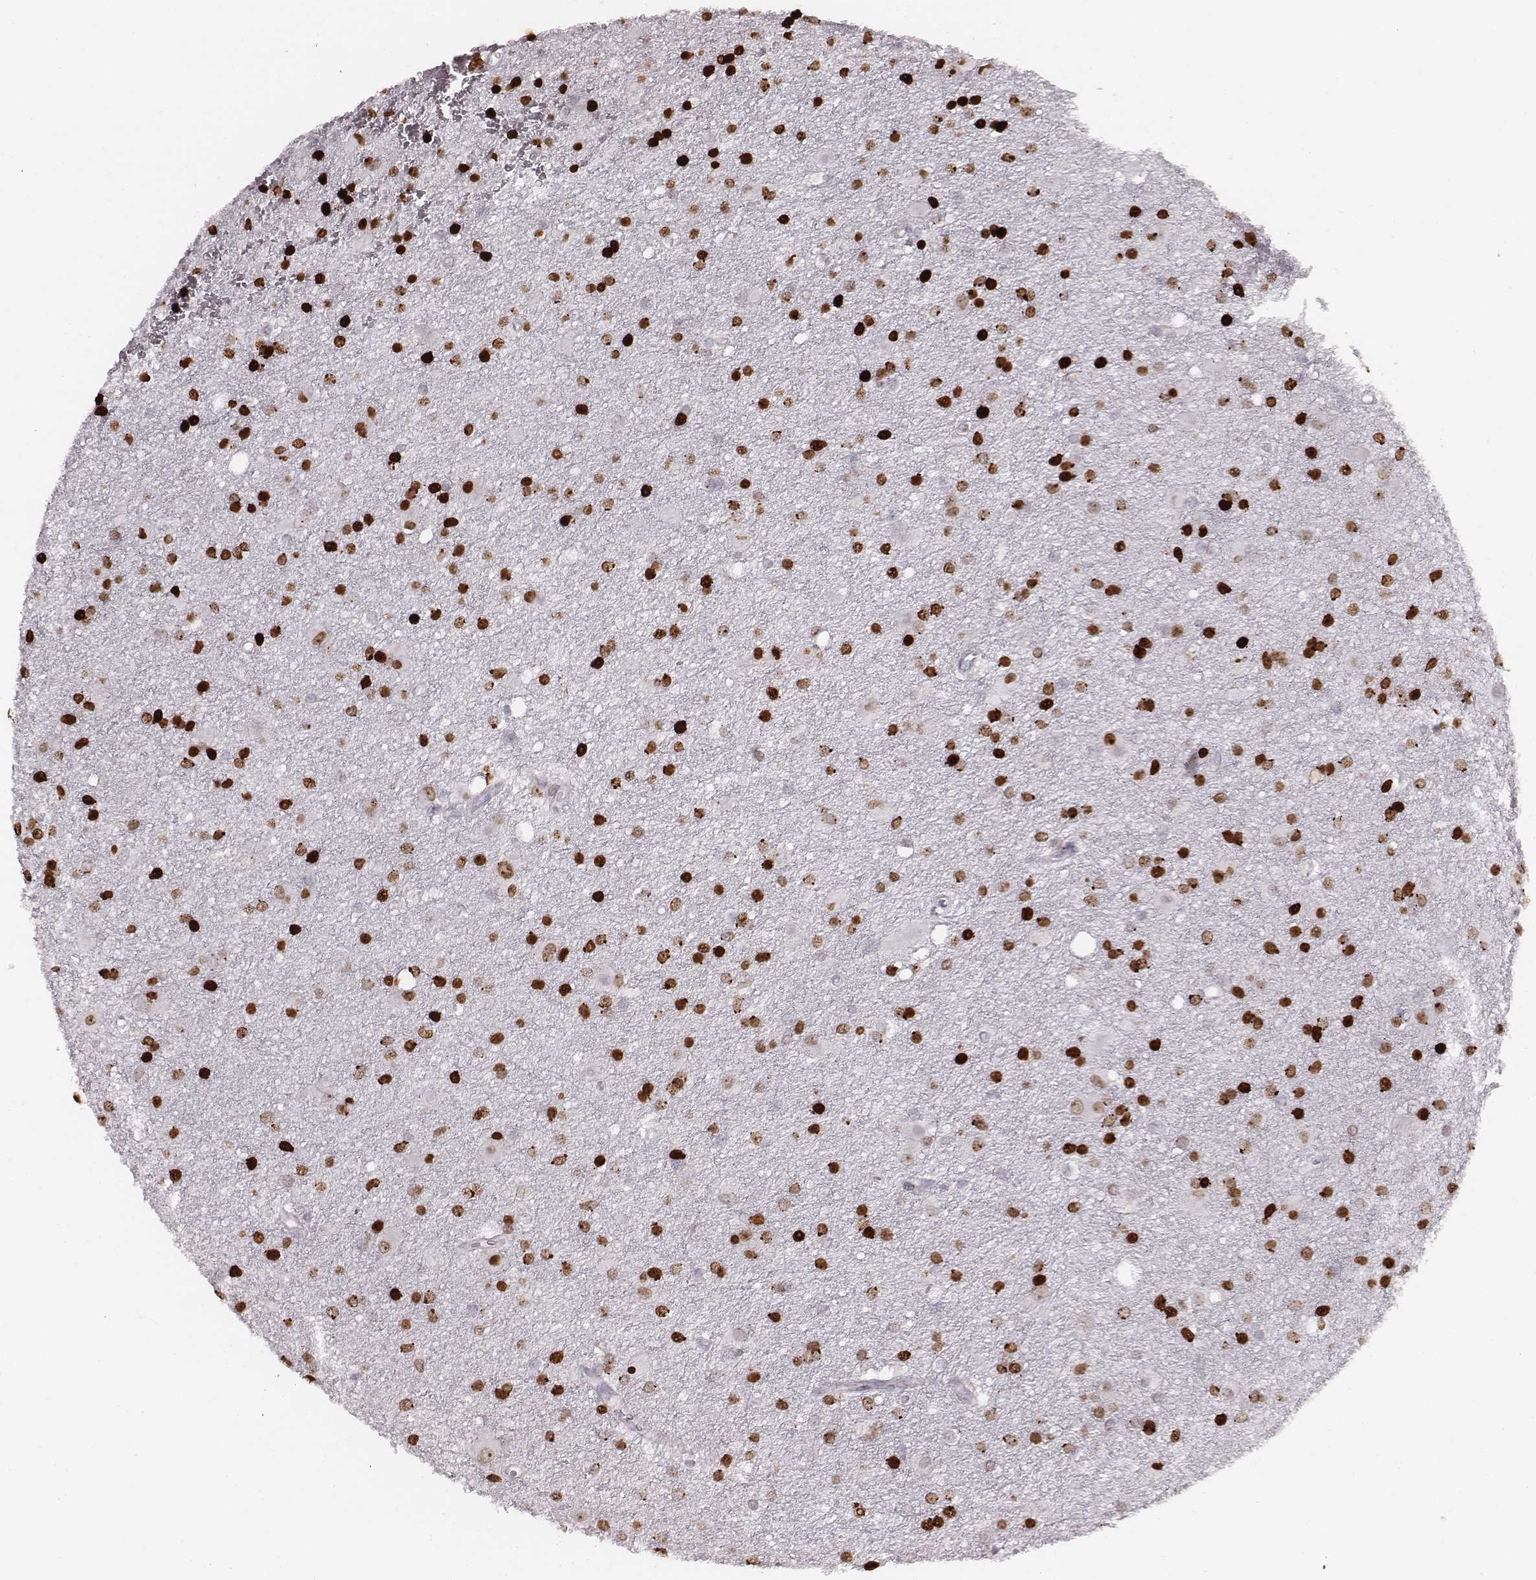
{"staining": {"intensity": "moderate", "quantity": "25%-75%", "location": "nuclear"}, "tissue": "glioma", "cell_type": "Tumor cells", "image_type": "cancer", "snomed": [{"axis": "morphology", "description": "Glioma, malignant, Low grade"}, {"axis": "topography", "description": "Brain"}], "caption": "Brown immunohistochemical staining in malignant low-grade glioma exhibits moderate nuclear expression in about 25%-75% of tumor cells.", "gene": "NDC1", "patient": {"sex": "male", "age": 58}}